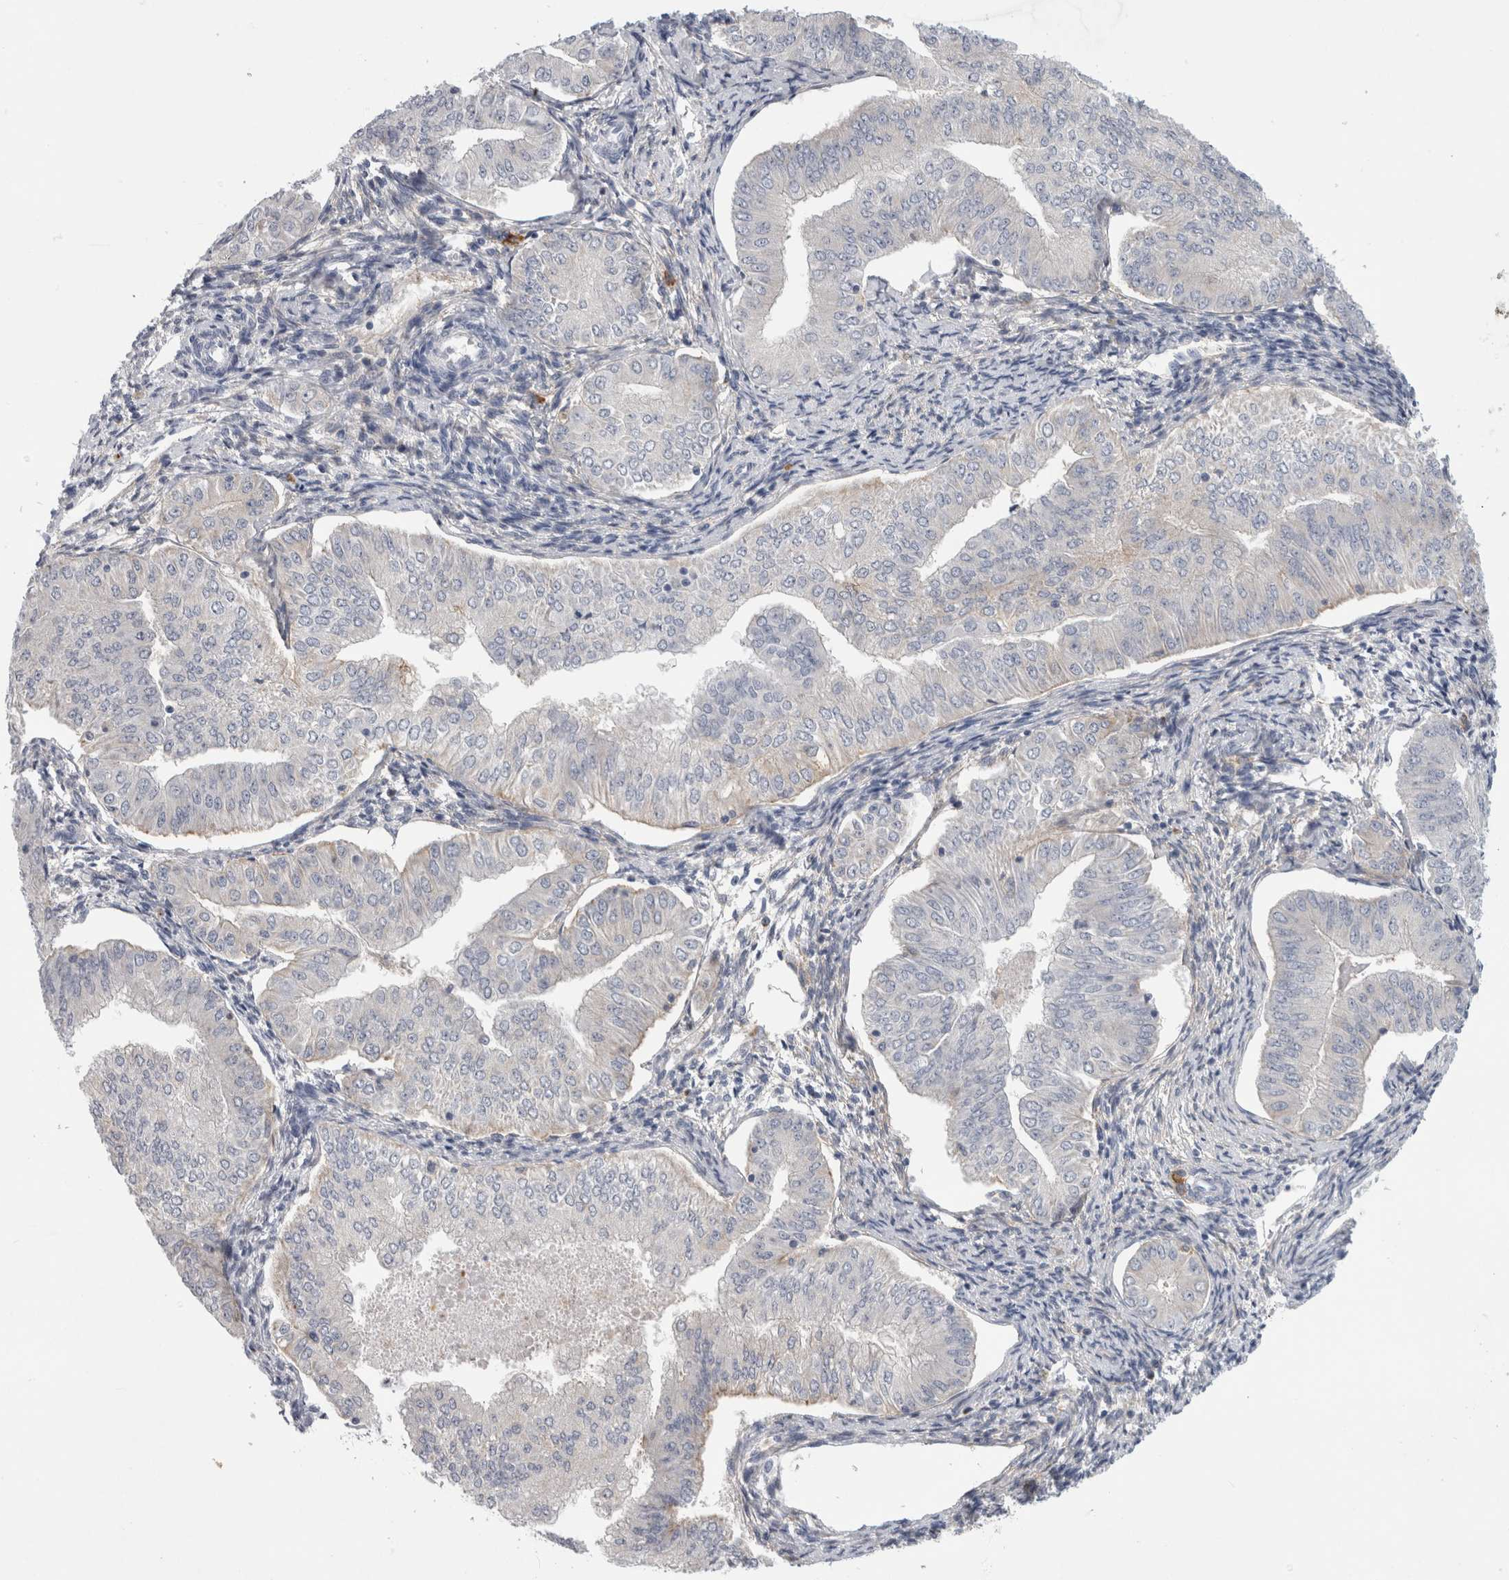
{"staining": {"intensity": "negative", "quantity": "none", "location": "none"}, "tissue": "endometrial cancer", "cell_type": "Tumor cells", "image_type": "cancer", "snomed": [{"axis": "morphology", "description": "Normal tissue, NOS"}, {"axis": "morphology", "description": "Adenocarcinoma, NOS"}, {"axis": "topography", "description": "Endometrium"}], "caption": "Immunohistochemistry image of adenocarcinoma (endometrial) stained for a protein (brown), which exhibits no expression in tumor cells.", "gene": "CD63", "patient": {"sex": "female", "age": 53}}